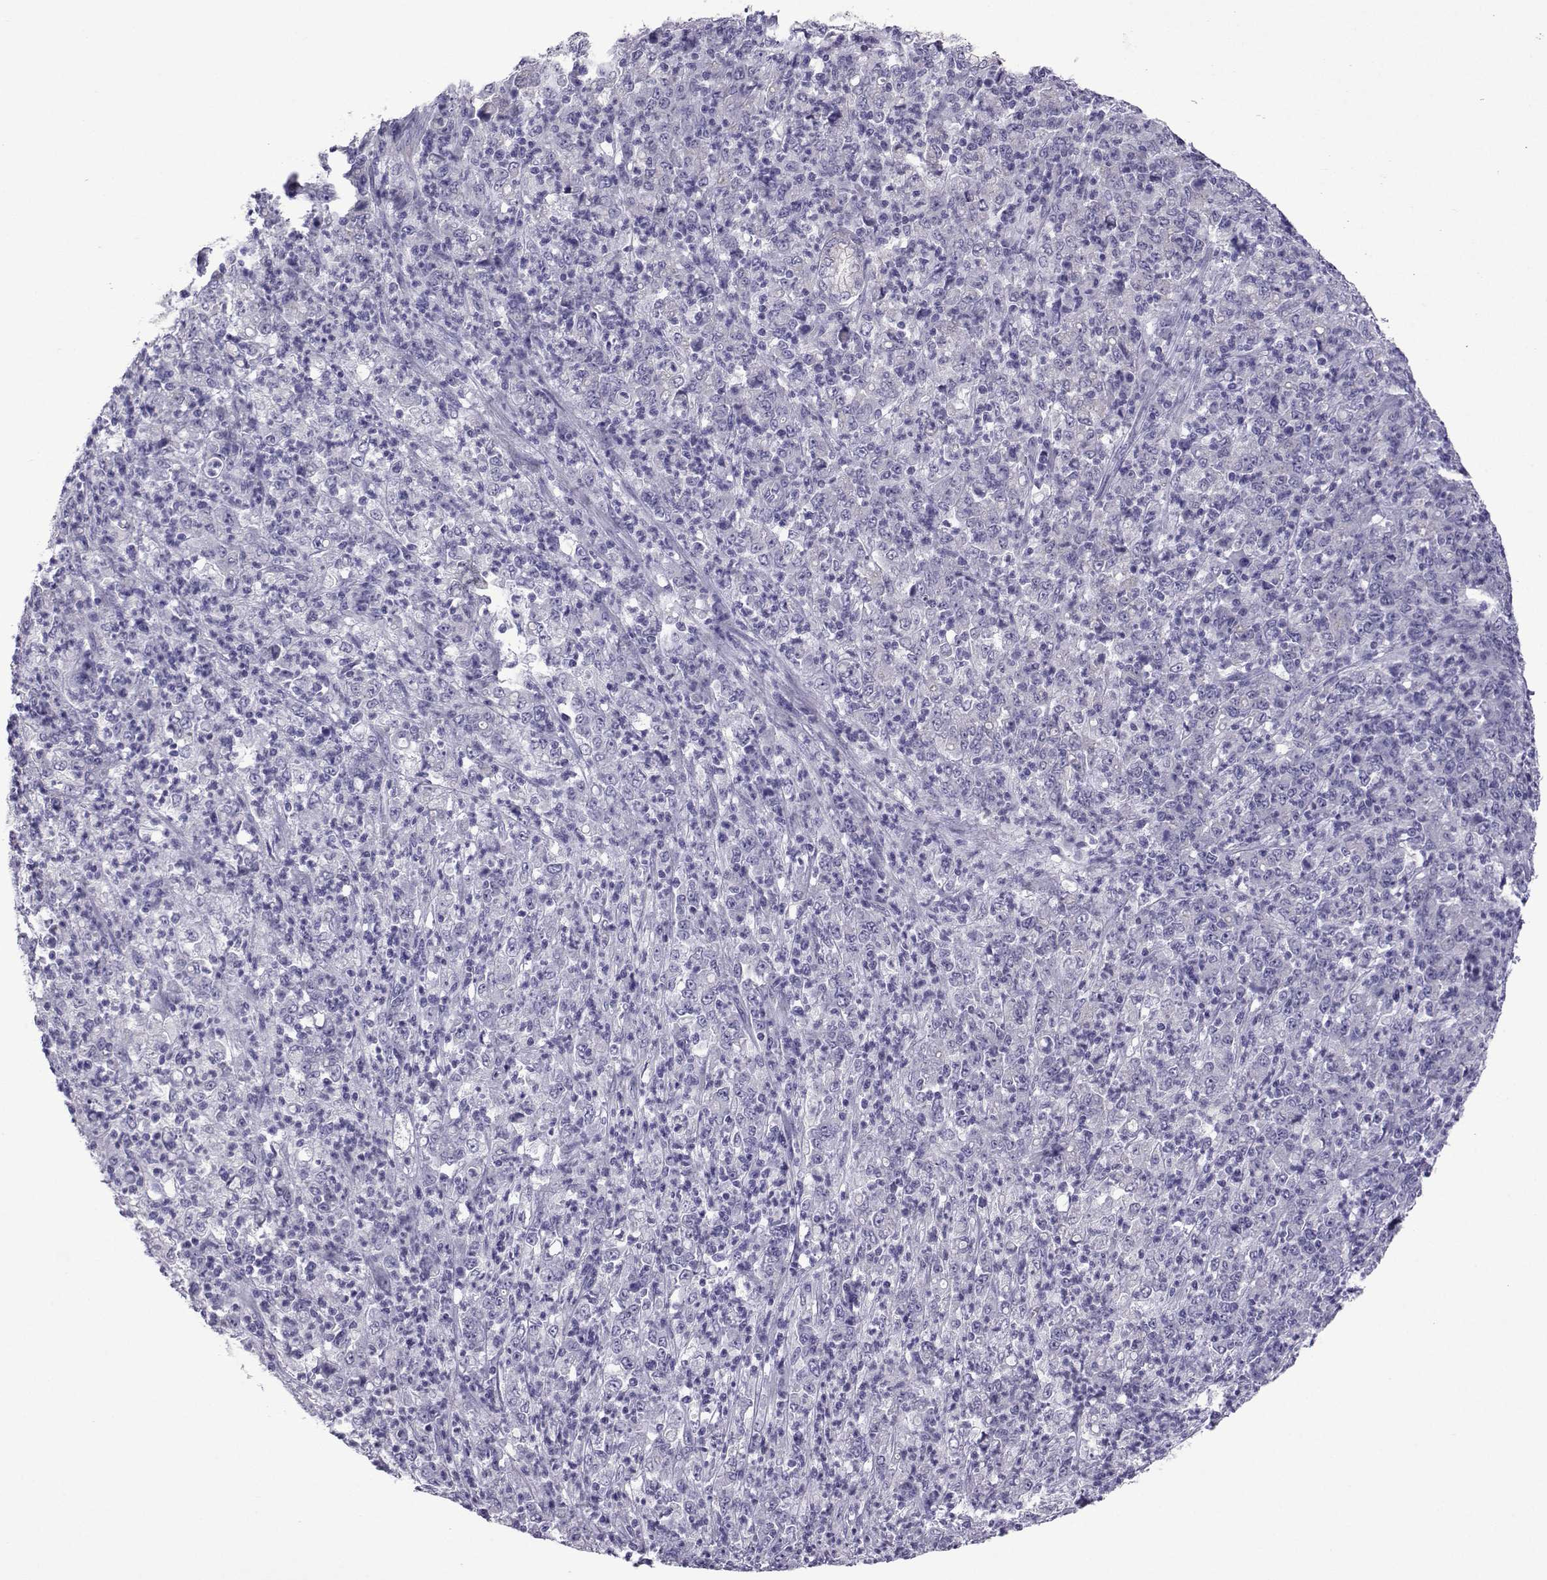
{"staining": {"intensity": "negative", "quantity": "none", "location": "none"}, "tissue": "stomach cancer", "cell_type": "Tumor cells", "image_type": "cancer", "snomed": [{"axis": "morphology", "description": "Adenocarcinoma, NOS"}, {"axis": "topography", "description": "Stomach, lower"}], "caption": "Immunohistochemistry image of human stomach adenocarcinoma stained for a protein (brown), which shows no expression in tumor cells. (DAB (3,3'-diaminobenzidine) immunohistochemistry (IHC) visualized using brightfield microscopy, high magnification).", "gene": "COL22A1", "patient": {"sex": "female", "age": 71}}